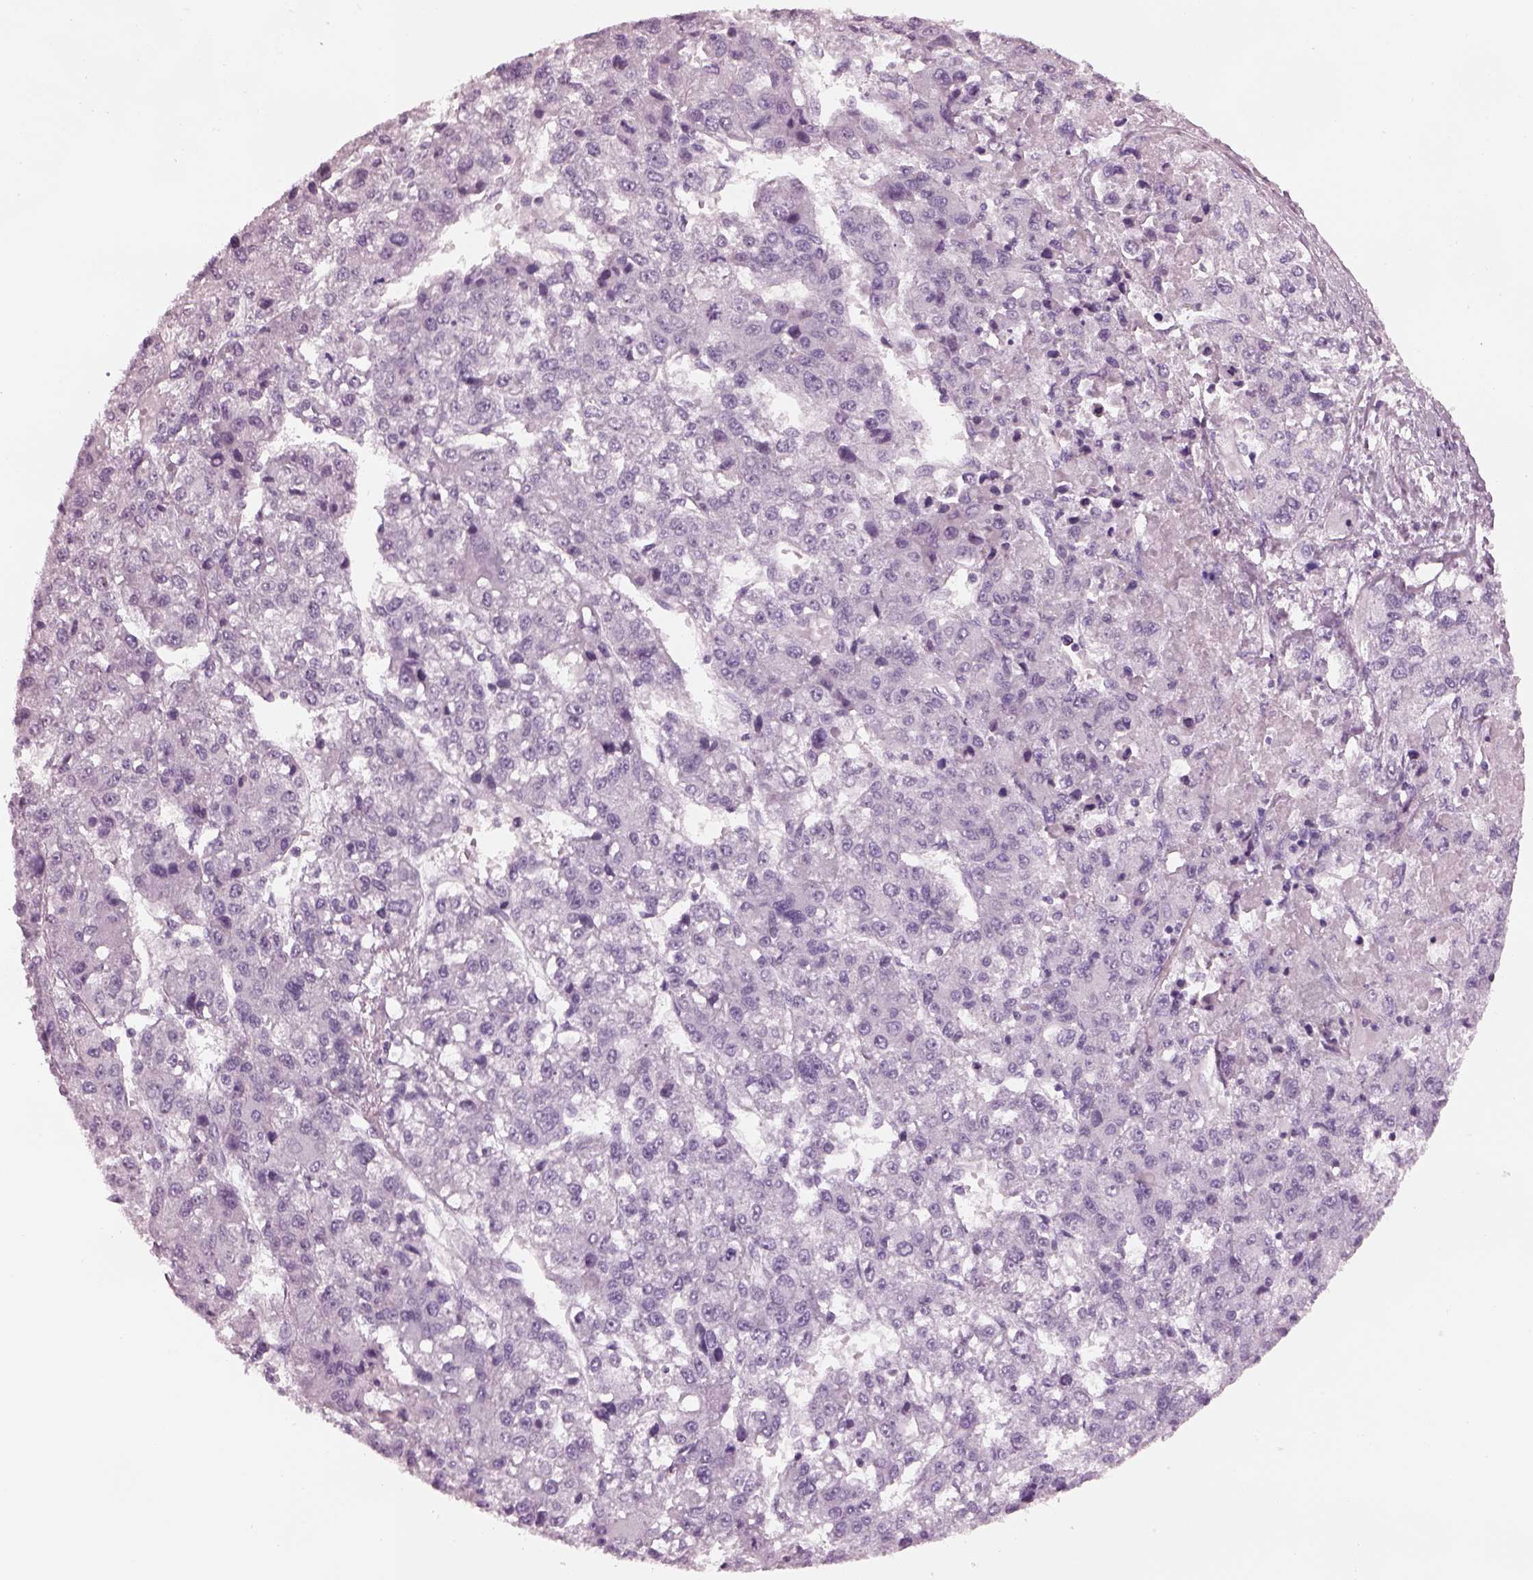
{"staining": {"intensity": "negative", "quantity": "none", "location": "none"}, "tissue": "liver cancer", "cell_type": "Tumor cells", "image_type": "cancer", "snomed": [{"axis": "morphology", "description": "Carcinoma, Hepatocellular, NOS"}, {"axis": "topography", "description": "Liver"}], "caption": "High magnification brightfield microscopy of hepatocellular carcinoma (liver) stained with DAB (brown) and counterstained with hematoxylin (blue): tumor cells show no significant positivity.", "gene": "PDC", "patient": {"sex": "male", "age": 56}}